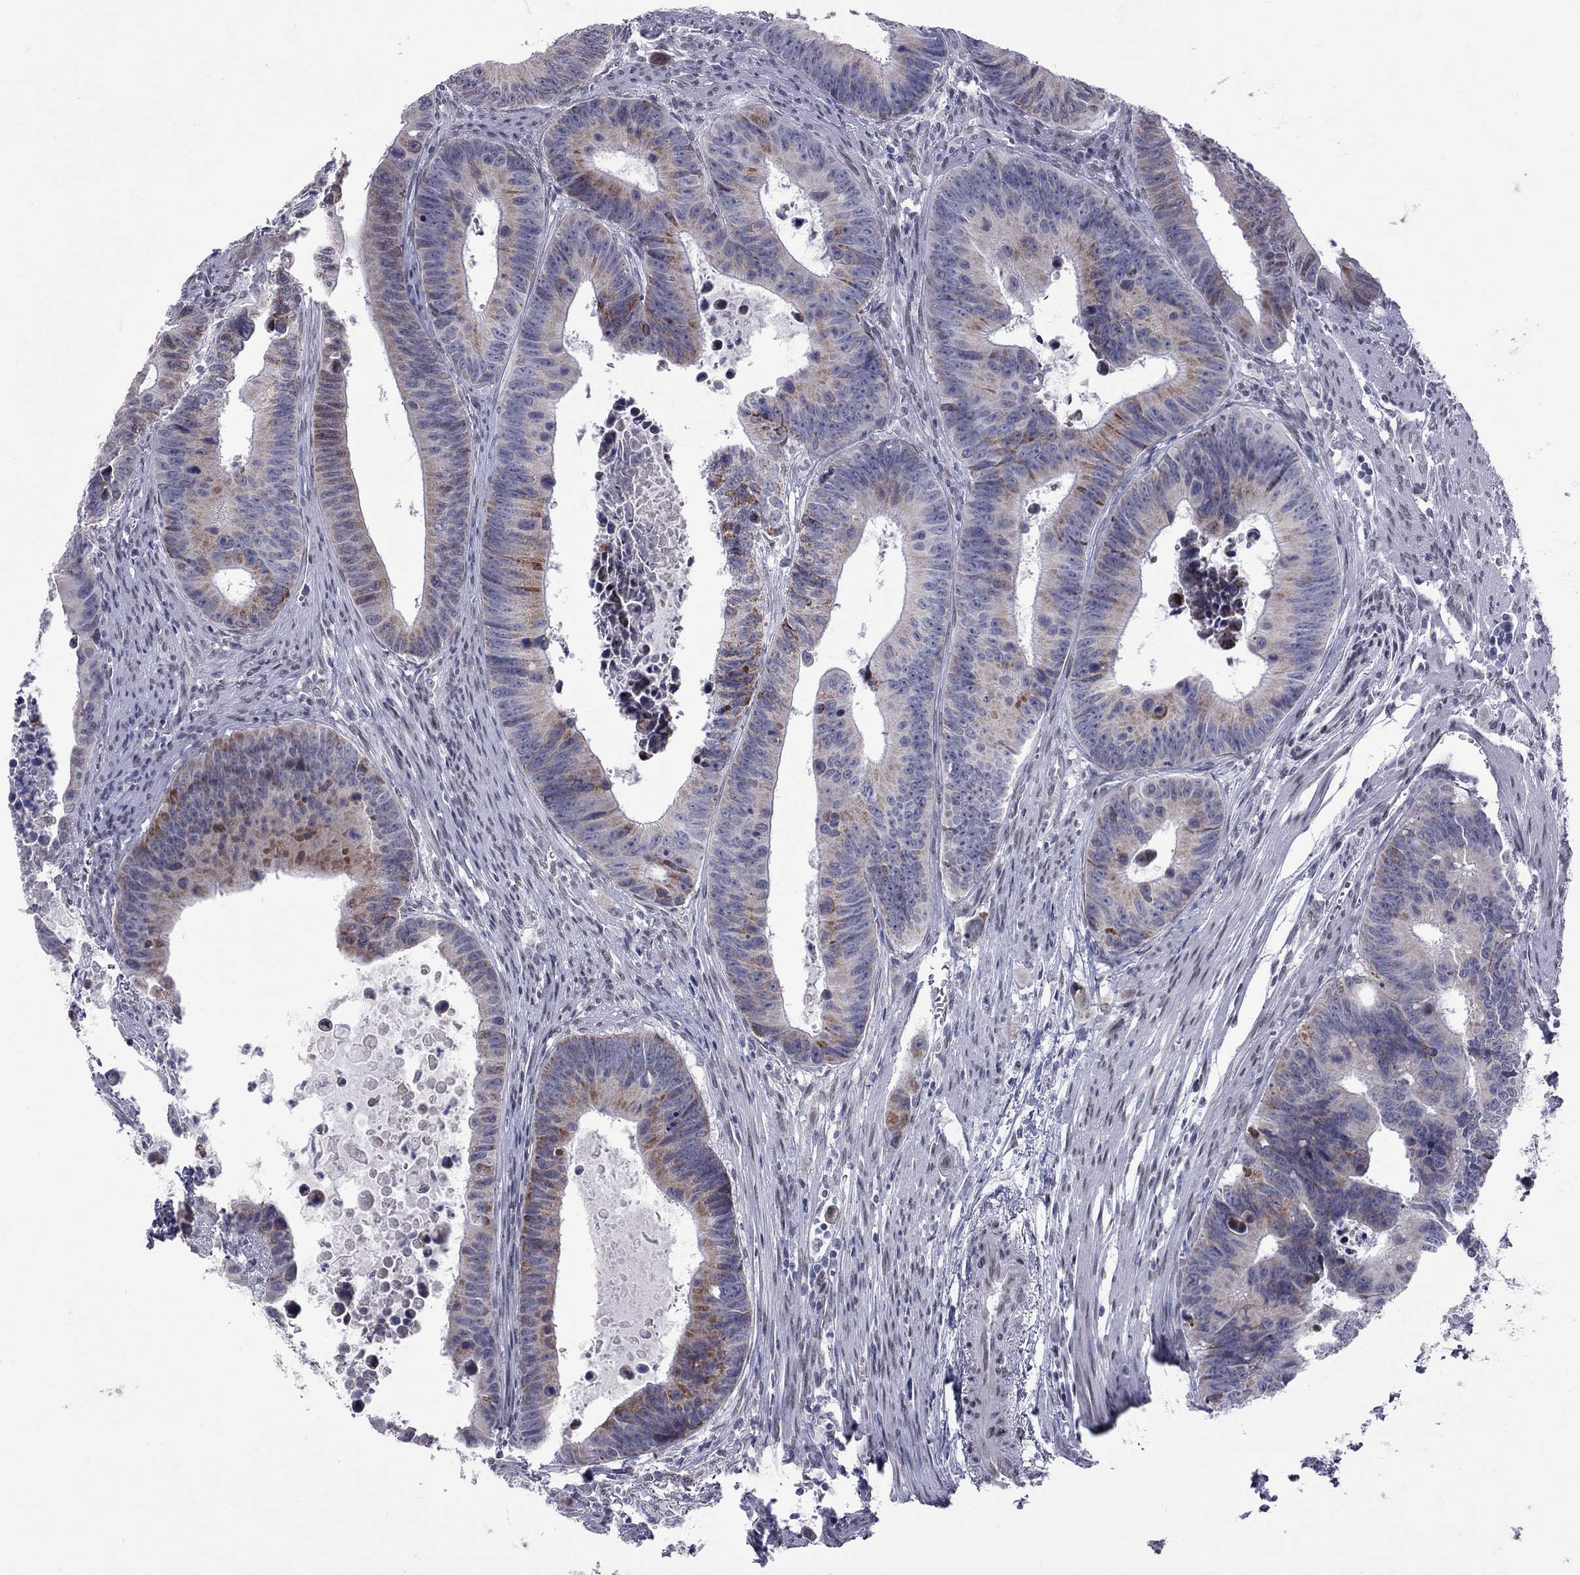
{"staining": {"intensity": "moderate", "quantity": "<25%", "location": "cytoplasmic/membranous"}, "tissue": "colorectal cancer", "cell_type": "Tumor cells", "image_type": "cancer", "snomed": [{"axis": "morphology", "description": "Adenocarcinoma, NOS"}, {"axis": "topography", "description": "Colon"}], "caption": "A brown stain highlights moderate cytoplasmic/membranous expression of a protein in human colorectal adenocarcinoma tumor cells. The staining is performed using DAB brown chromogen to label protein expression. The nuclei are counter-stained blue using hematoxylin.", "gene": "CLTCL1", "patient": {"sex": "female", "age": 87}}